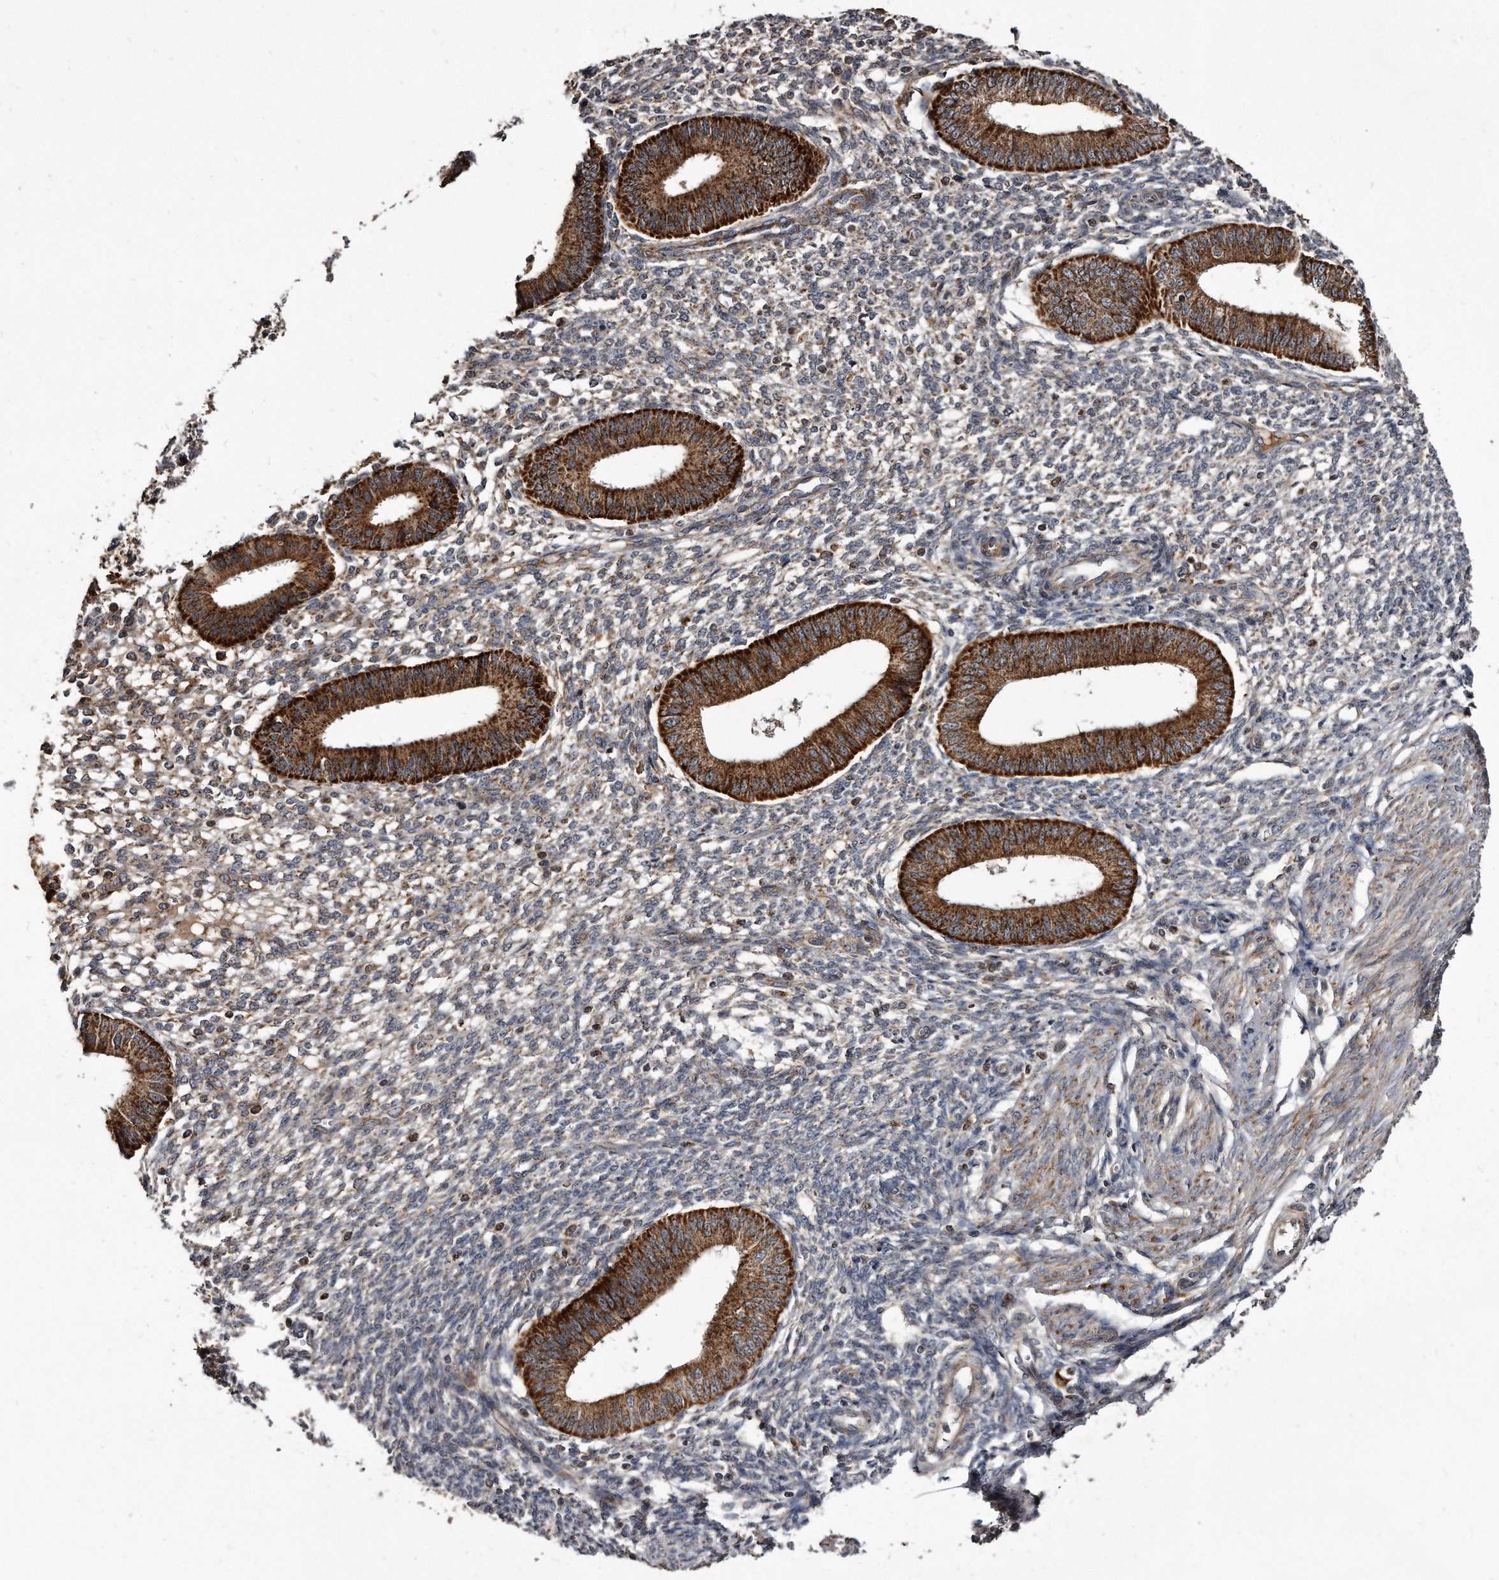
{"staining": {"intensity": "weak", "quantity": "25%-75%", "location": "cytoplasmic/membranous"}, "tissue": "endometrium", "cell_type": "Cells in endometrial stroma", "image_type": "normal", "snomed": [{"axis": "morphology", "description": "Normal tissue, NOS"}, {"axis": "topography", "description": "Endometrium"}], "caption": "This photomicrograph exhibits immunohistochemistry staining of normal endometrium, with low weak cytoplasmic/membranous expression in approximately 25%-75% of cells in endometrial stroma.", "gene": "FAM136A", "patient": {"sex": "female", "age": 46}}